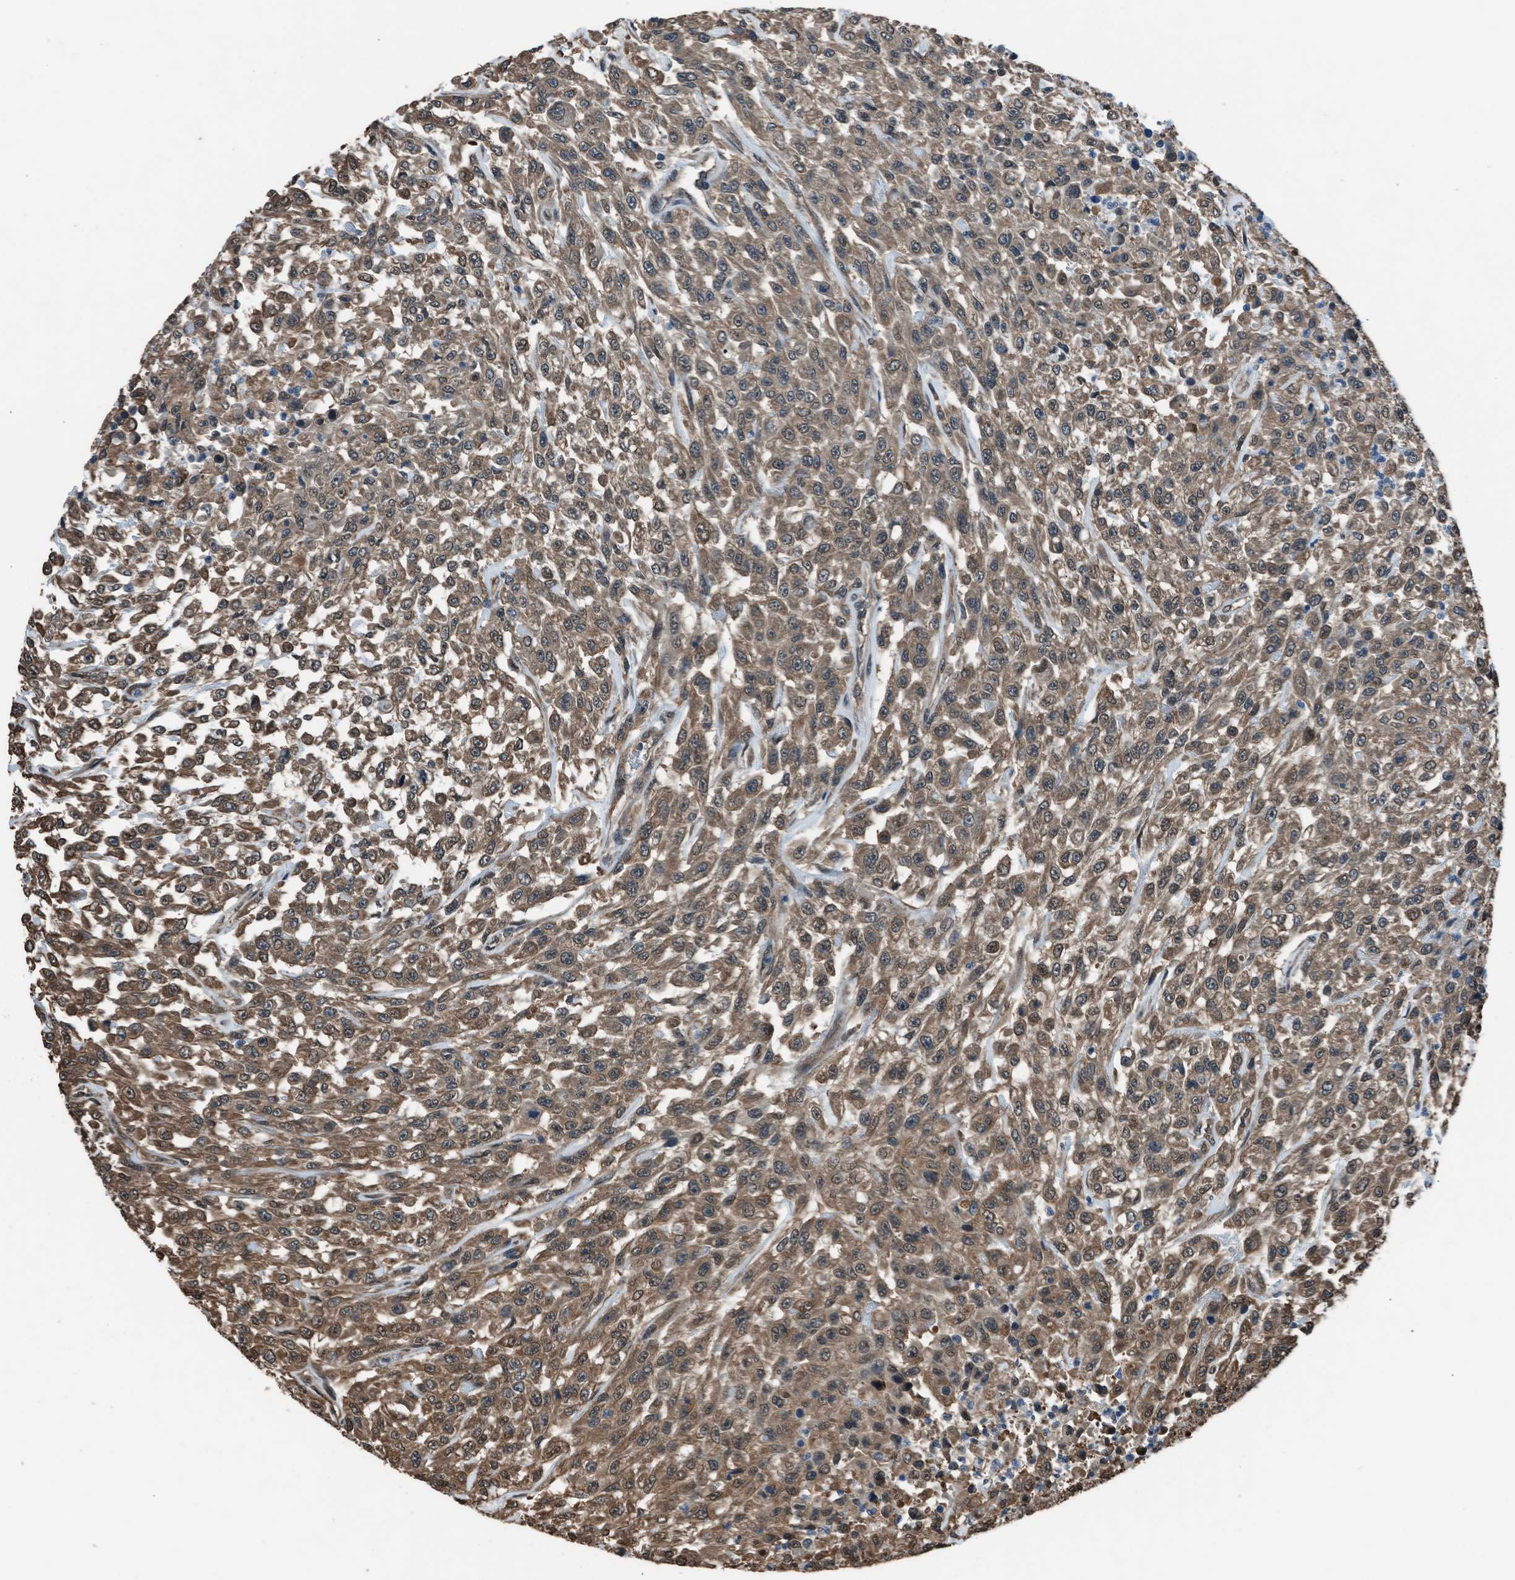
{"staining": {"intensity": "moderate", "quantity": ">75%", "location": "cytoplasmic/membranous"}, "tissue": "urothelial cancer", "cell_type": "Tumor cells", "image_type": "cancer", "snomed": [{"axis": "morphology", "description": "Urothelial carcinoma, High grade"}, {"axis": "topography", "description": "Urinary bladder"}], "caption": "Immunohistochemistry (DAB) staining of urothelial cancer reveals moderate cytoplasmic/membranous protein positivity in approximately >75% of tumor cells. (Stains: DAB in brown, nuclei in blue, Microscopy: brightfield microscopy at high magnification).", "gene": "YWHAG", "patient": {"sex": "male", "age": 46}}